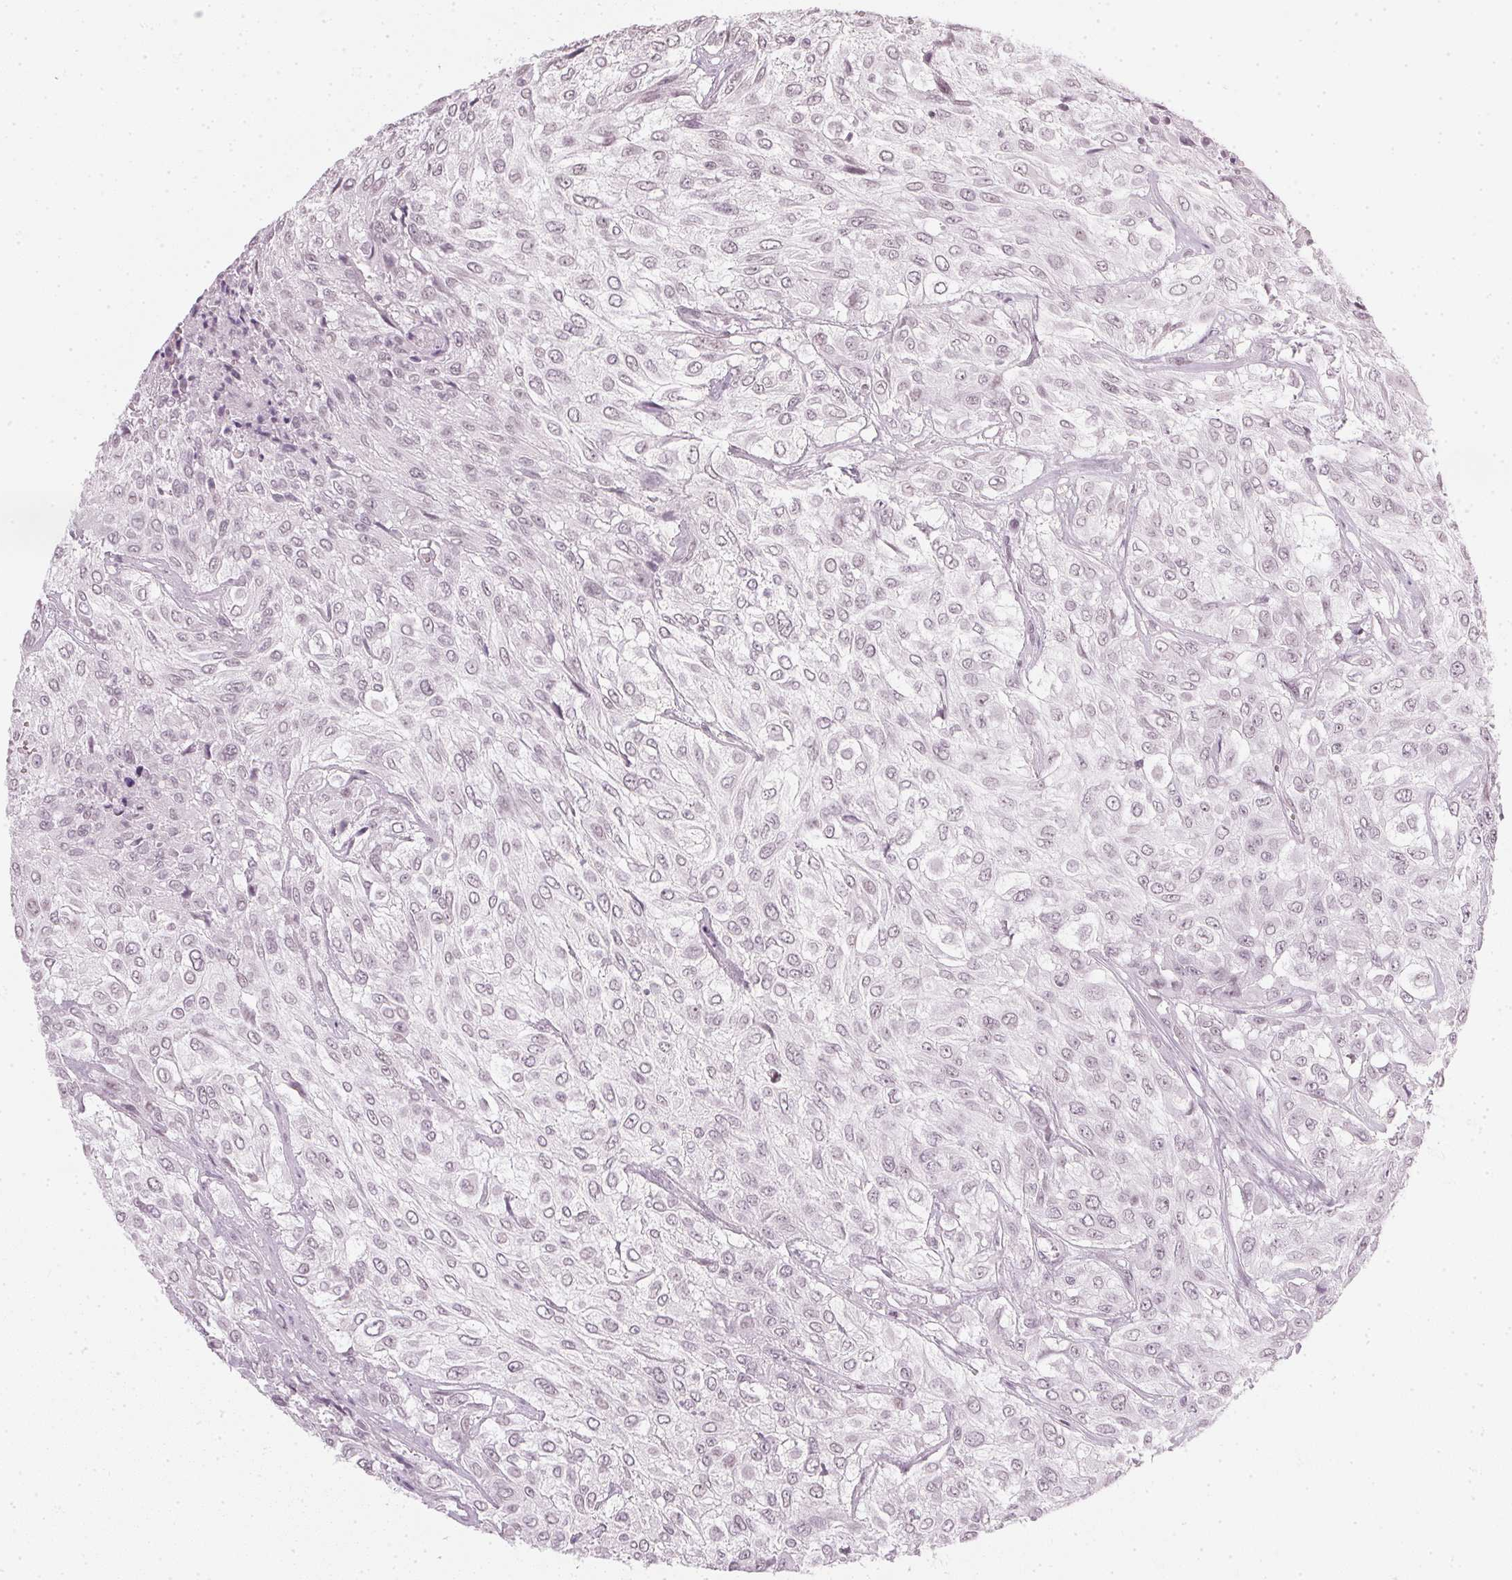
{"staining": {"intensity": "negative", "quantity": "none", "location": "none"}, "tissue": "urothelial cancer", "cell_type": "Tumor cells", "image_type": "cancer", "snomed": [{"axis": "morphology", "description": "Urothelial carcinoma, High grade"}, {"axis": "topography", "description": "Urinary bladder"}], "caption": "Immunohistochemistry image of urothelial carcinoma (high-grade) stained for a protein (brown), which reveals no positivity in tumor cells.", "gene": "DNAJC6", "patient": {"sex": "male", "age": 57}}